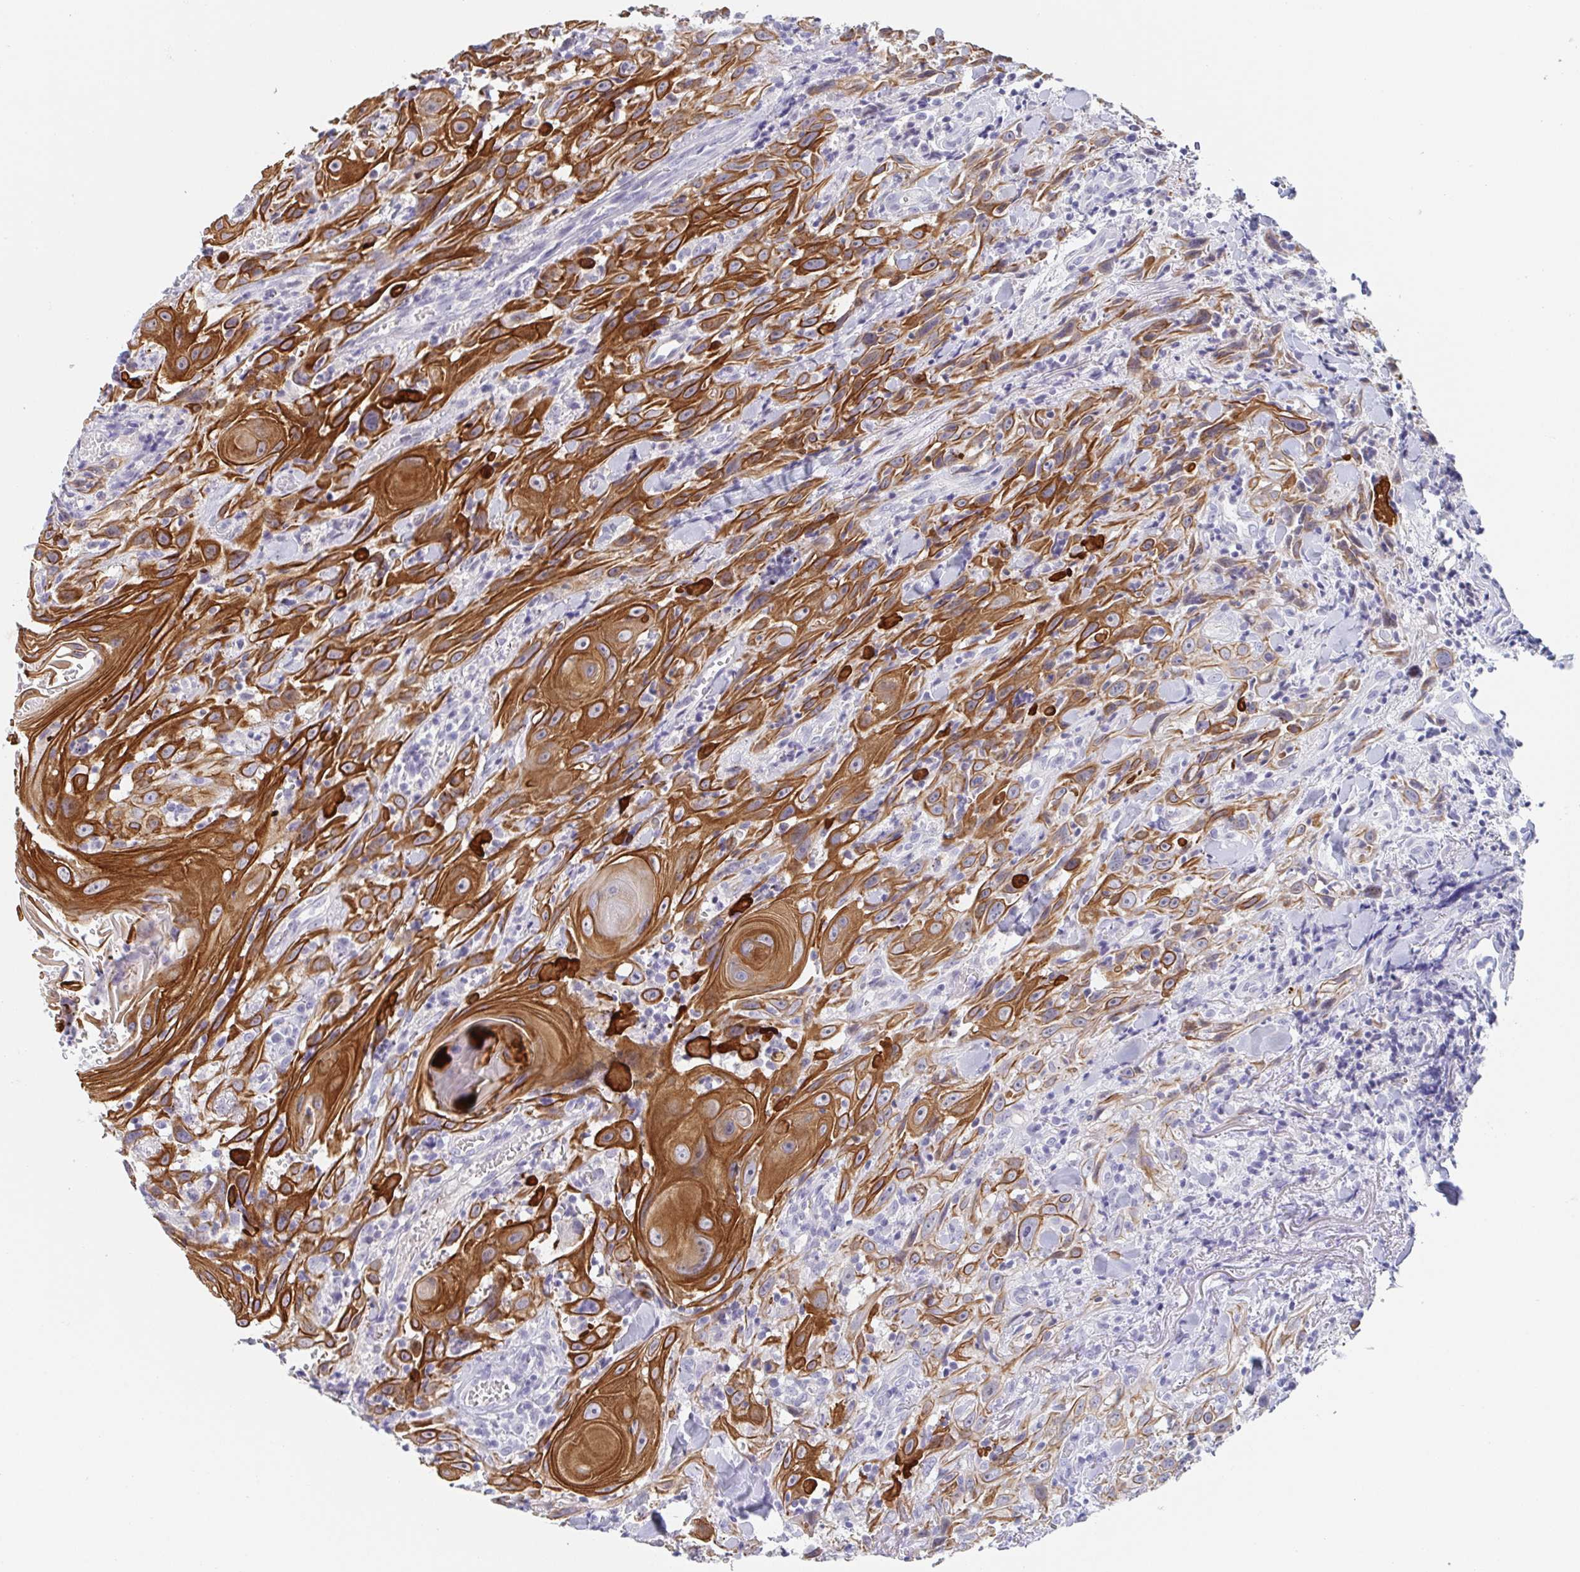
{"staining": {"intensity": "strong", "quantity": ">75%", "location": "cytoplasmic/membranous"}, "tissue": "head and neck cancer", "cell_type": "Tumor cells", "image_type": "cancer", "snomed": [{"axis": "morphology", "description": "Squamous cell carcinoma, NOS"}, {"axis": "topography", "description": "Head-Neck"}], "caption": "A high amount of strong cytoplasmic/membranous expression is seen in approximately >75% of tumor cells in head and neck cancer tissue.", "gene": "RHOV", "patient": {"sex": "female", "age": 95}}